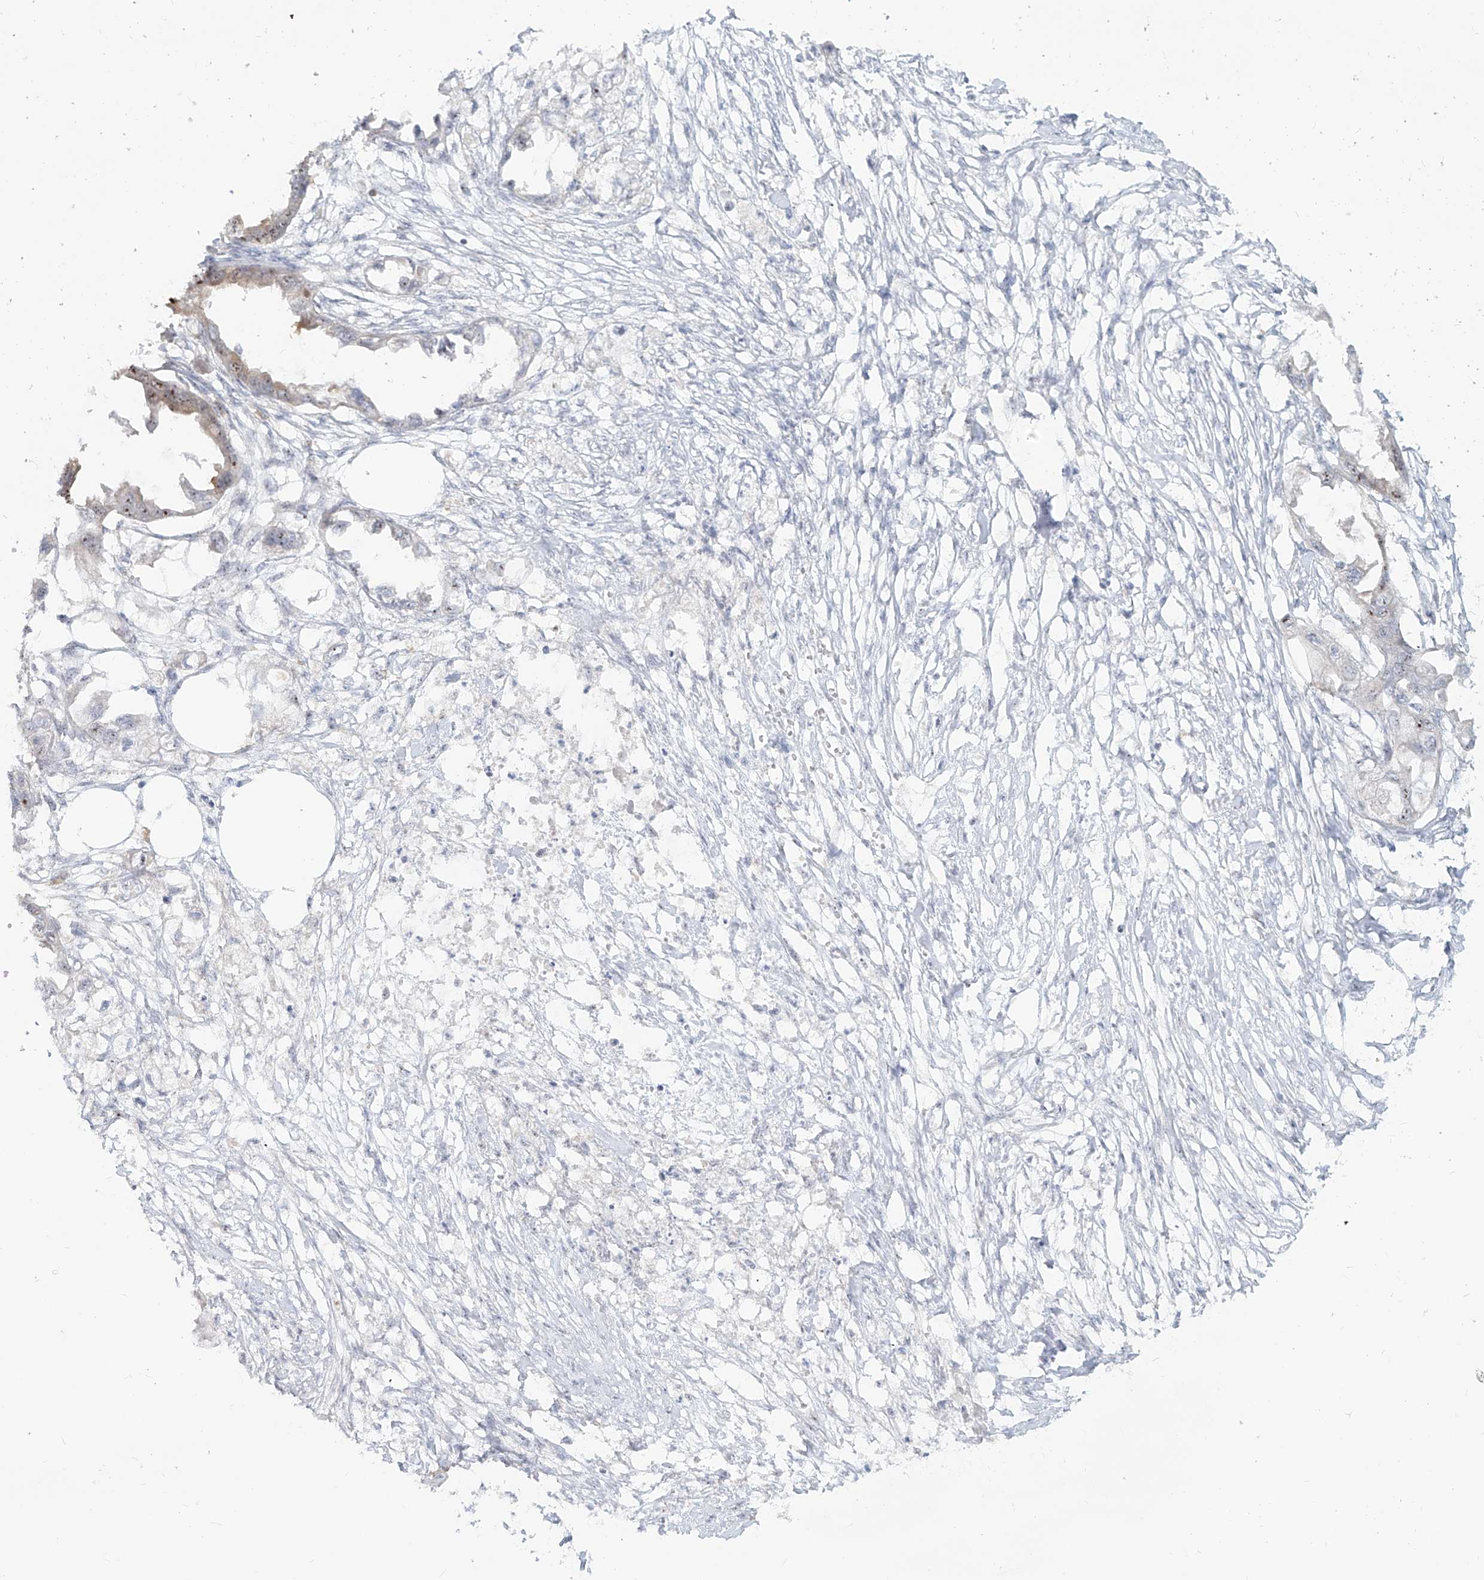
{"staining": {"intensity": "moderate", "quantity": "25%-75%", "location": "cytoplasmic/membranous,nuclear"}, "tissue": "endometrial cancer", "cell_type": "Tumor cells", "image_type": "cancer", "snomed": [{"axis": "morphology", "description": "Adenocarcinoma, NOS"}, {"axis": "morphology", "description": "Adenocarcinoma, metastatic, NOS"}, {"axis": "topography", "description": "Adipose tissue"}, {"axis": "topography", "description": "Endometrium"}], "caption": "This is a photomicrograph of immunohistochemistry (IHC) staining of endometrial cancer, which shows moderate expression in the cytoplasmic/membranous and nuclear of tumor cells.", "gene": "BYSL", "patient": {"sex": "female", "age": 67}}